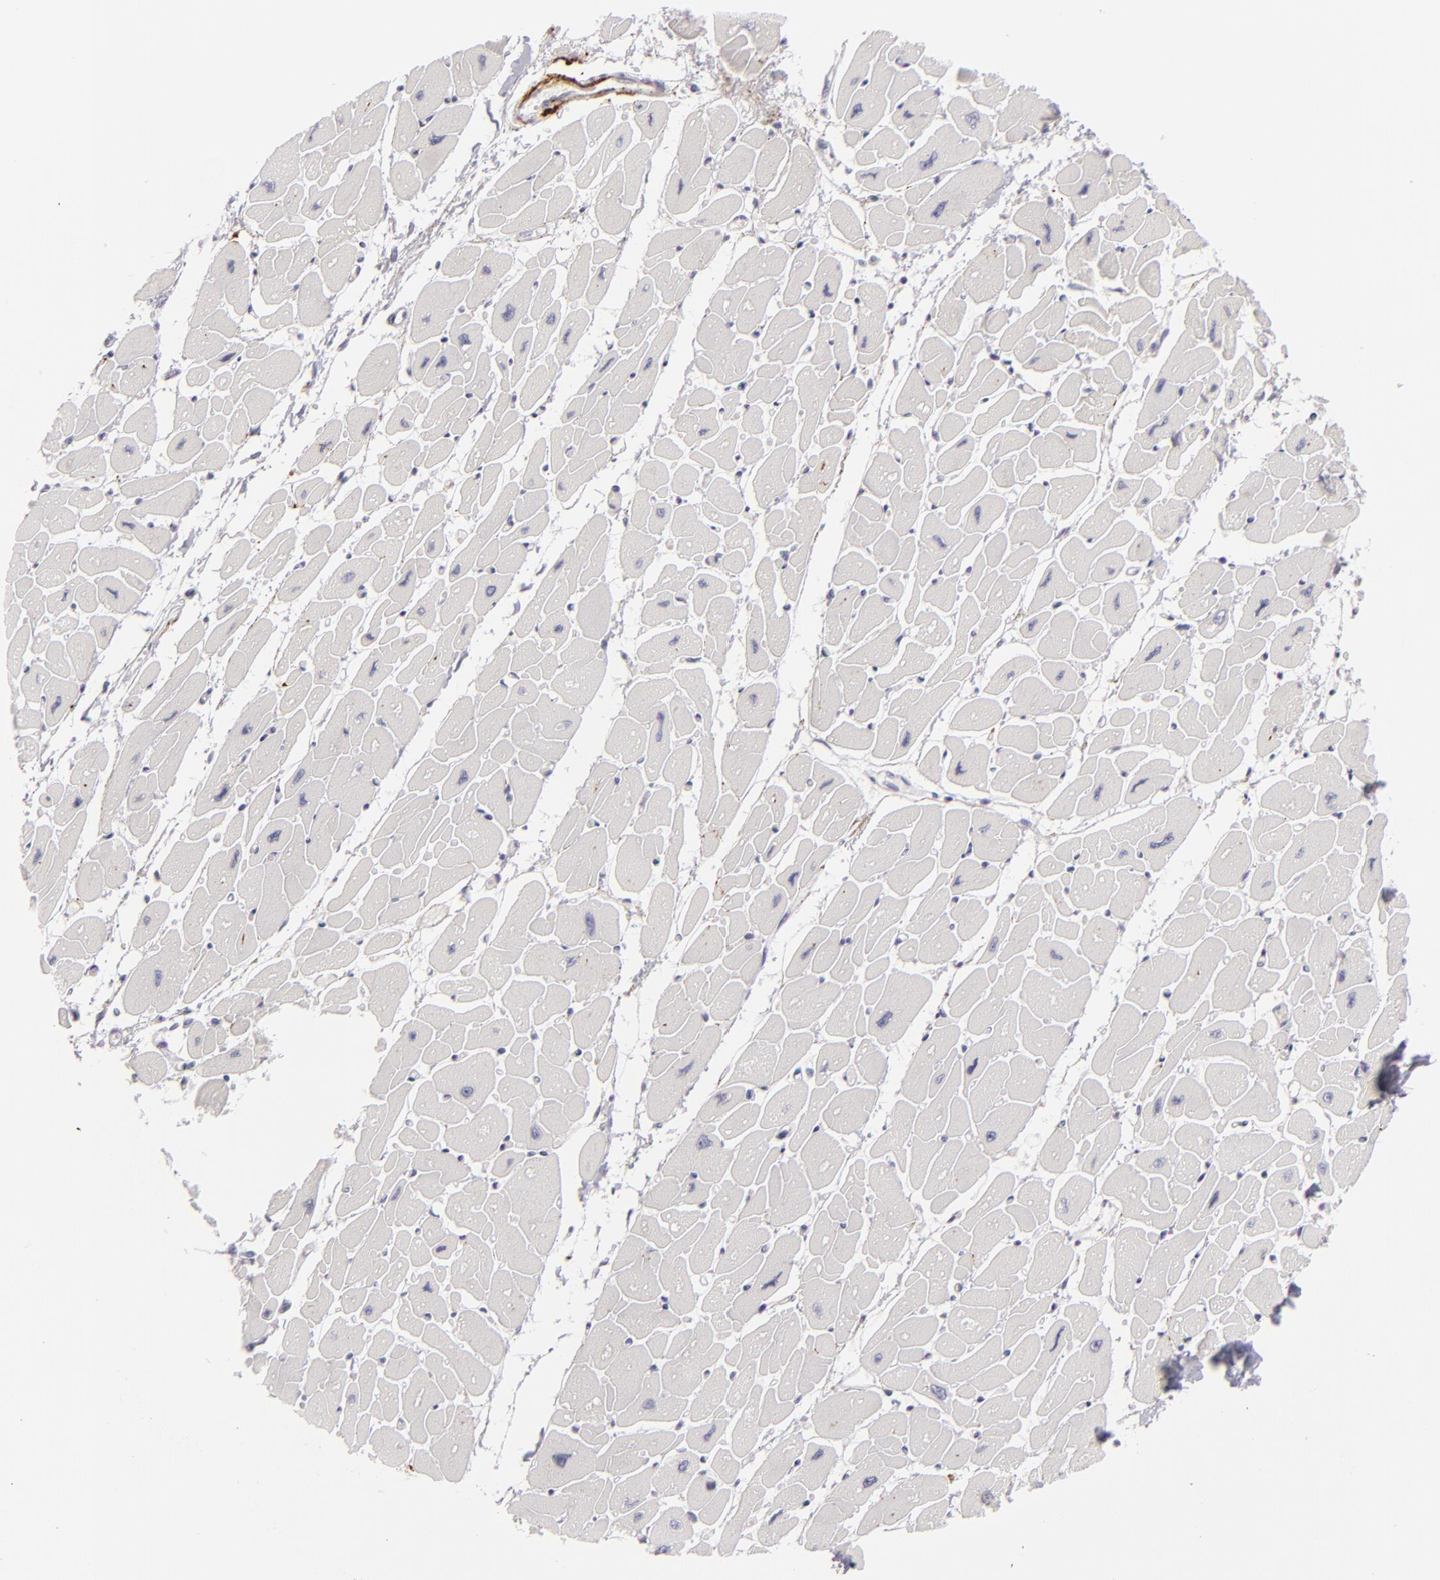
{"staining": {"intensity": "negative", "quantity": "none", "location": "none"}, "tissue": "heart muscle", "cell_type": "Cardiomyocytes", "image_type": "normal", "snomed": [{"axis": "morphology", "description": "Normal tissue, NOS"}, {"axis": "topography", "description": "Heart"}], "caption": "DAB immunohistochemical staining of unremarkable human heart muscle exhibits no significant expression in cardiomyocytes.", "gene": "C9", "patient": {"sex": "female", "age": 54}}